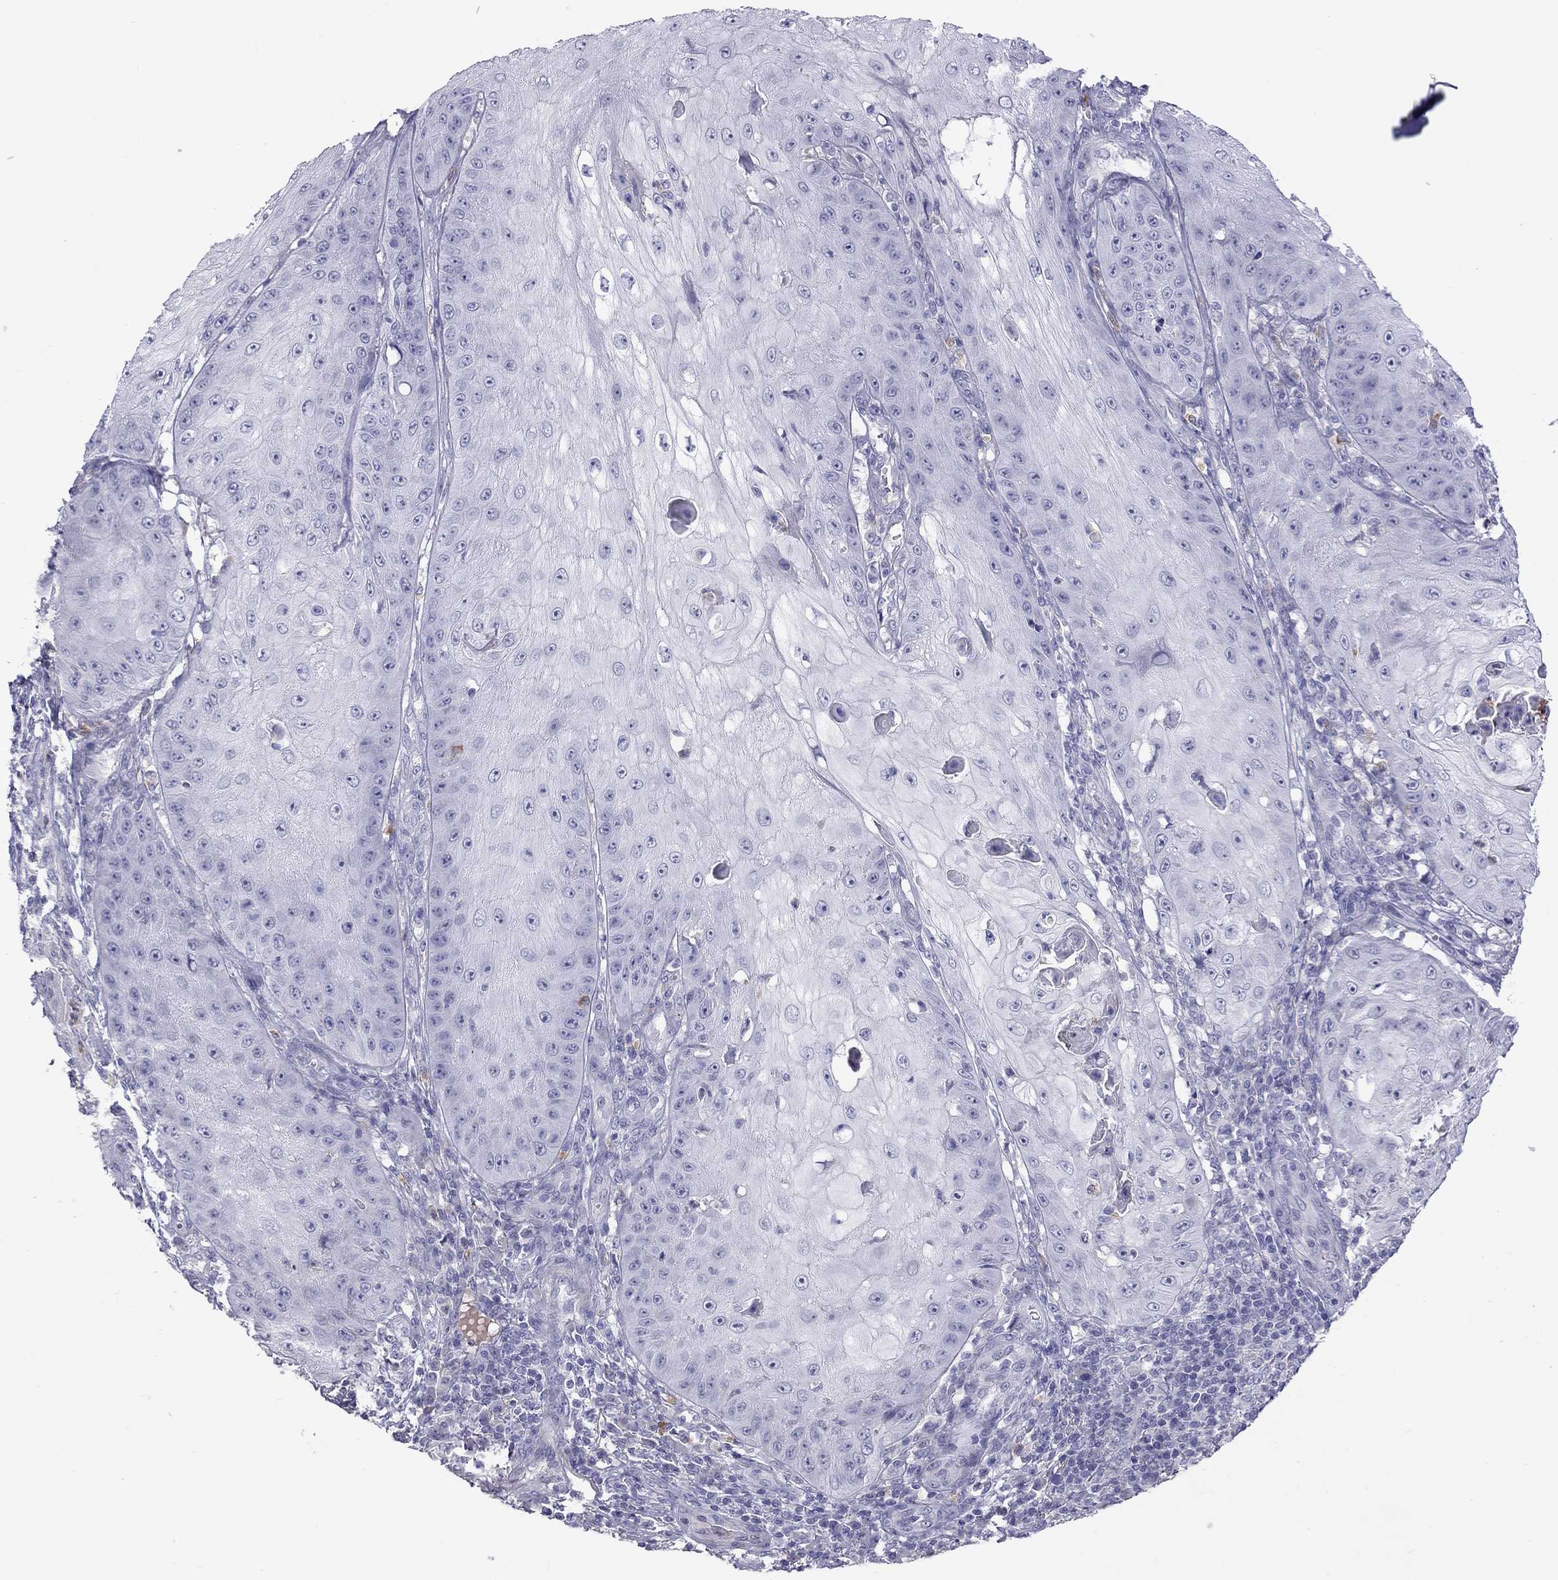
{"staining": {"intensity": "negative", "quantity": "none", "location": "none"}, "tissue": "skin cancer", "cell_type": "Tumor cells", "image_type": "cancer", "snomed": [{"axis": "morphology", "description": "Squamous cell carcinoma, NOS"}, {"axis": "topography", "description": "Skin"}], "caption": "IHC of human skin squamous cell carcinoma reveals no staining in tumor cells.", "gene": "STAR", "patient": {"sex": "male", "age": 70}}